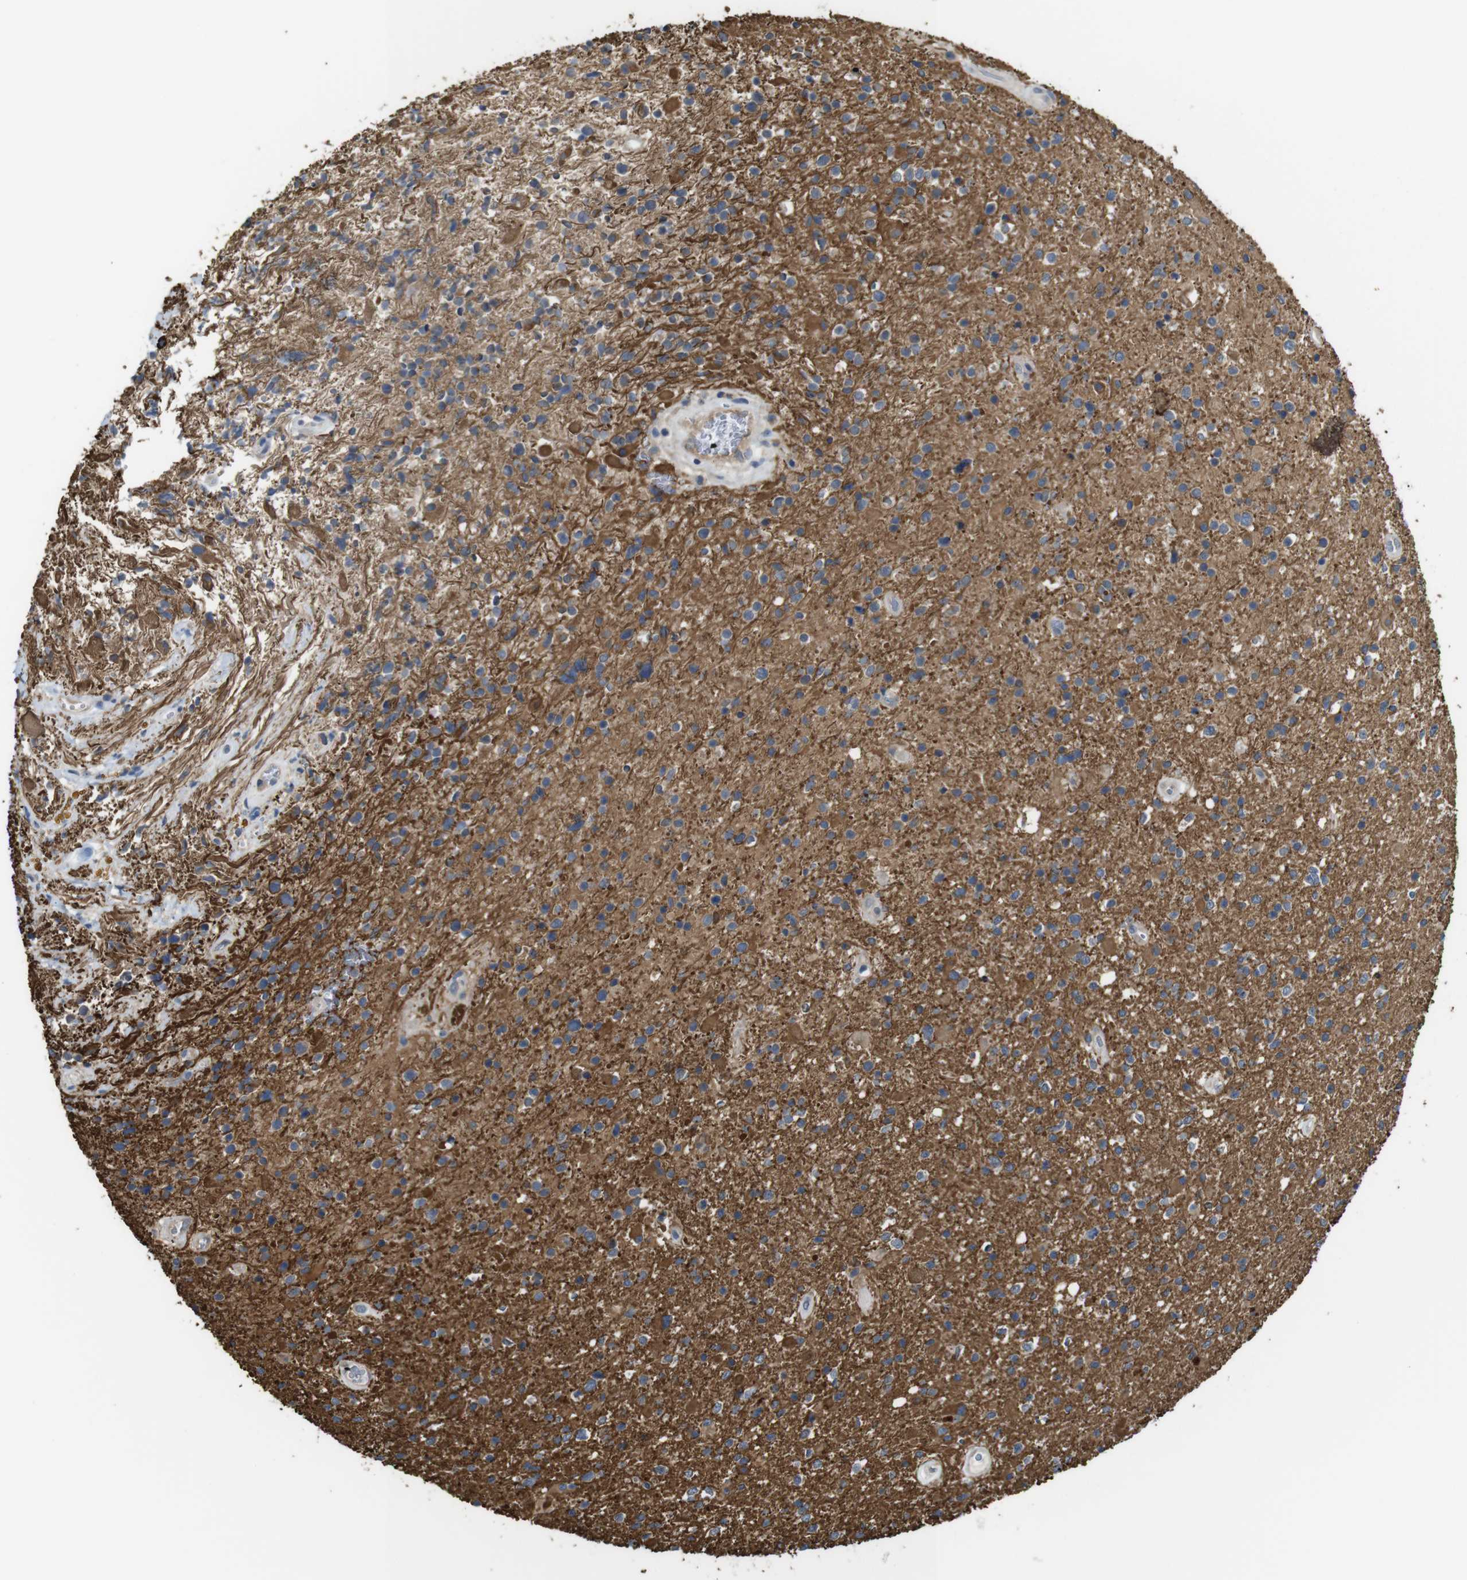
{"staining": {"intensity": "strong", "quantity": "25%-75%", "location": "cytoplasmic/membranous"}, "tissue": "glioma", "cell_type": "Tumor cells", "image_type": "cancer", "snomed": [{"axis": "morphology", "description": "Glioma, malignant, High grade"}, {"axis": "topography", "description": "Brain"}], "caption": "IHC image of human malignant glioma (high-grade) stained for a protein (brown), which shows high levels of strong cytoplasmic/membranous staining in about 25%-75% of tumor cells.", "gene": "CDC34", "patient": {"sex": "male", "age": 33}}